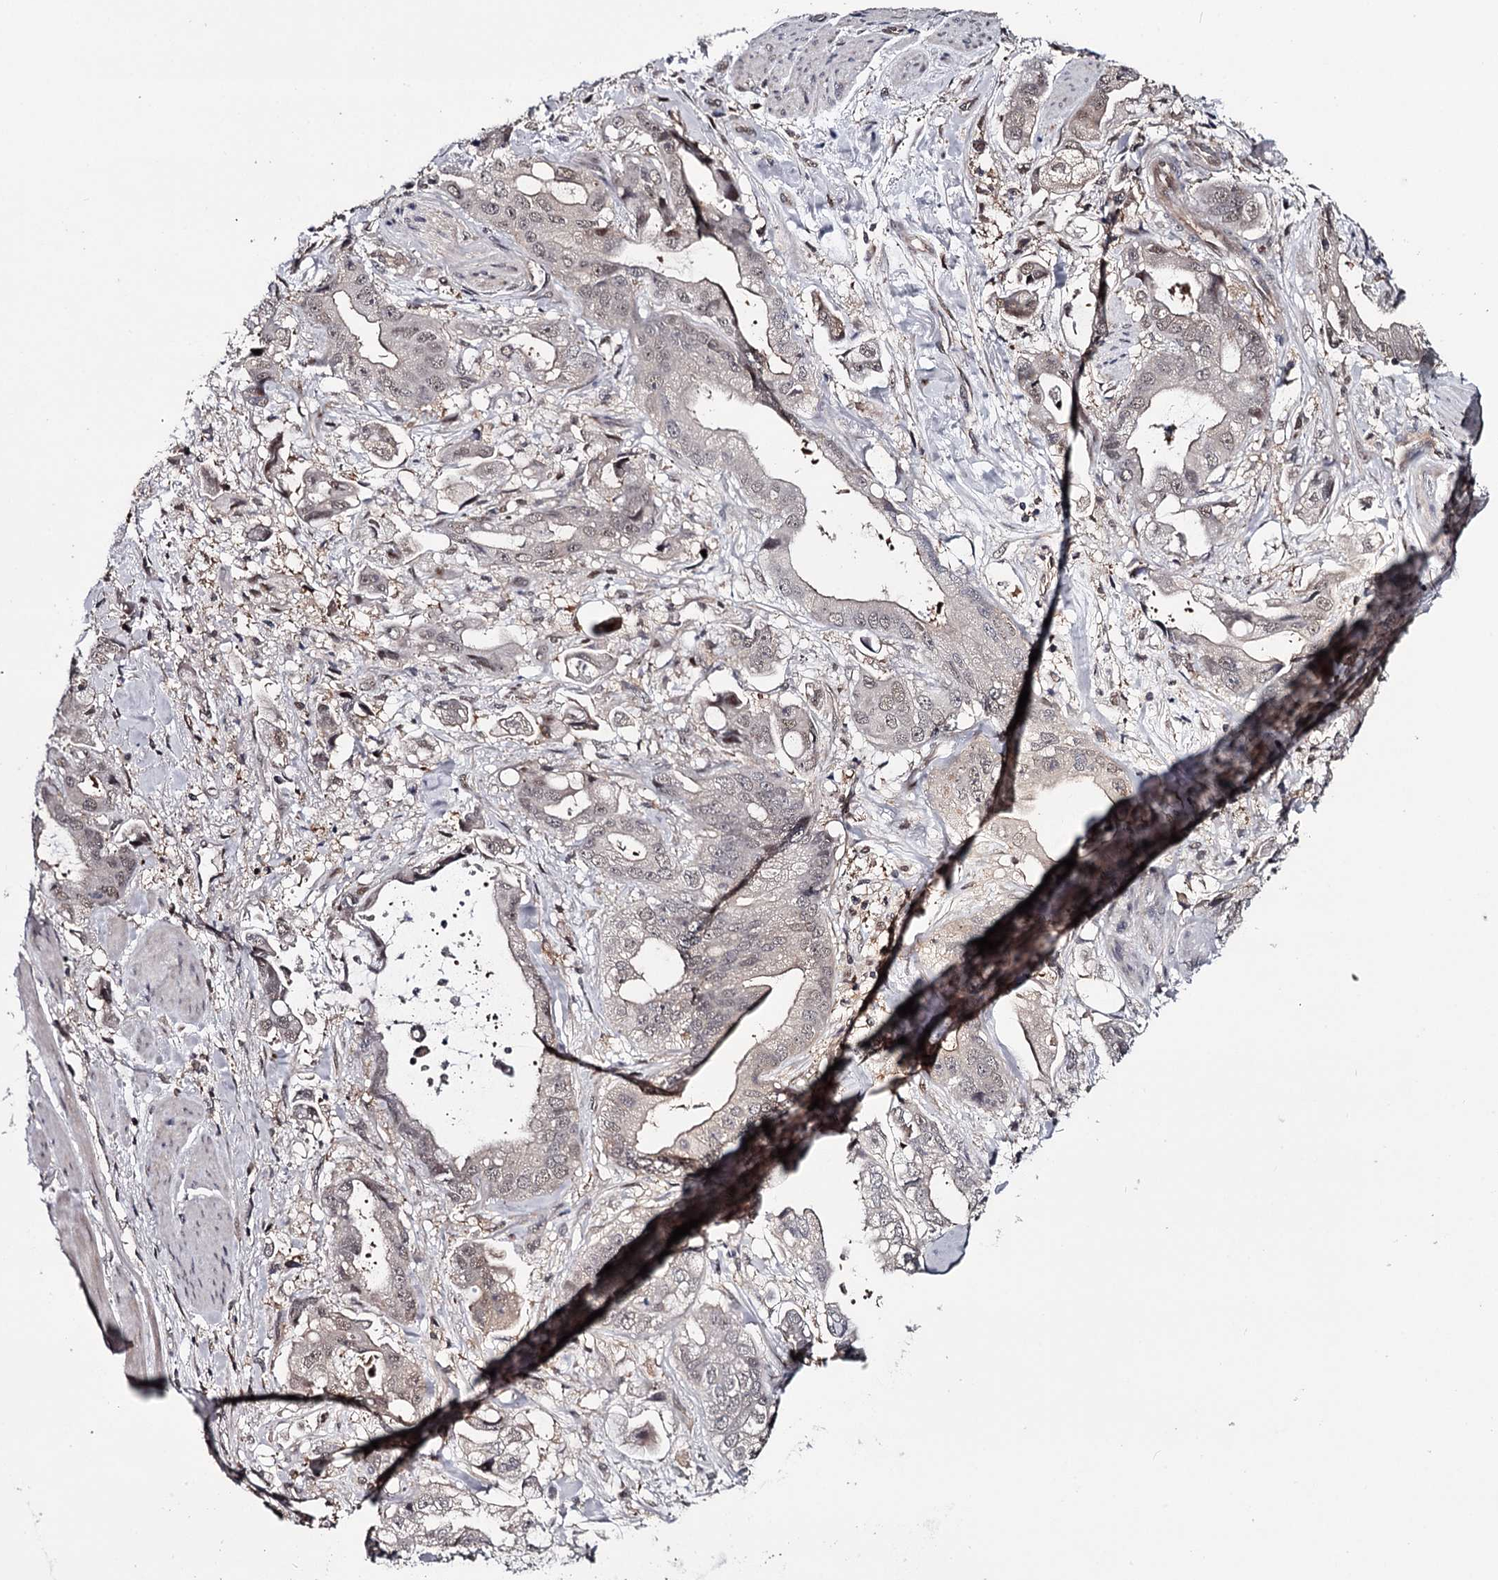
{"staining": {"intensity": "weak", "quantity": "<25%", "location": "cytoplasmic/membranous,nuclear"}, "tissue": "stomach cancer", "cell_type": "Tumor cells", "image_type": "cancer", "snomed": [{"axis": "morphology", "description": "Adenocarcinoma, NOS"}, {"axis": "topography", "description": "Stomach"}], "caption": "There is no significant expression in tumor cells of stomach adenocarcinoma. (Brightfield microscopy of DAB immunohistochemistry at high magnification).", "gene": "GTSF1", "patient": {"sex": "male", "age": 62}}